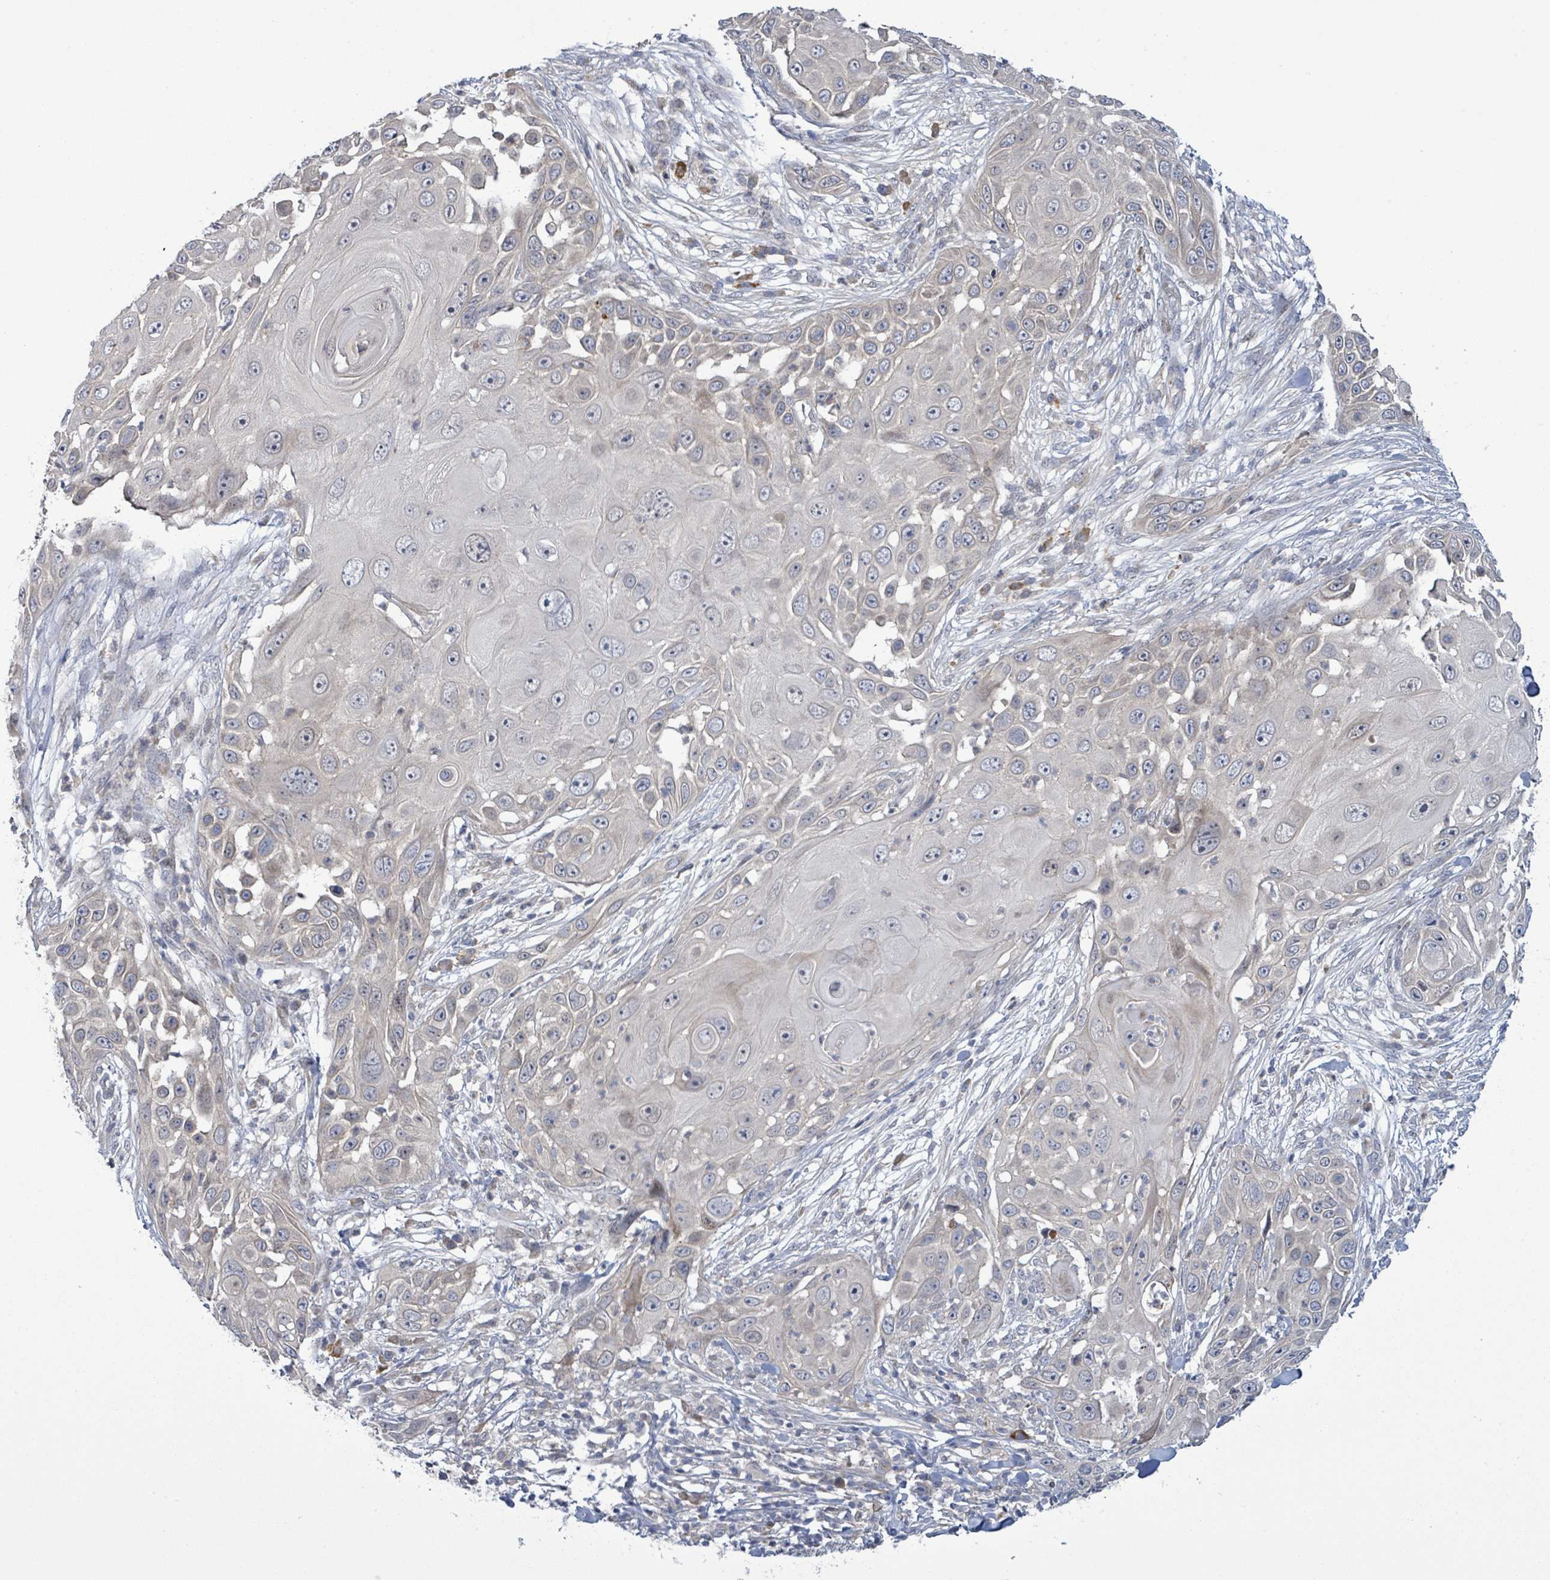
{"staining": {"intensity": "negative", "quantity": "none", "location": "none"}, "tissue": "skin cancer", "cell_type": "Tumor cells", "image_type": "cancer", "snomed": [{"axis": "morphology", "description": "Squamous cell carcinoma, NOS"}, {"axis": "topography", "description": "Skin"}], "caption": "An immunohistochemistry (IHC) photomicrograph of skin cancer is shown. There is no staining in tumor cells of skin cancer.", "gene": "SLIT3", "patient": {"sex": "female", "age": 44}}